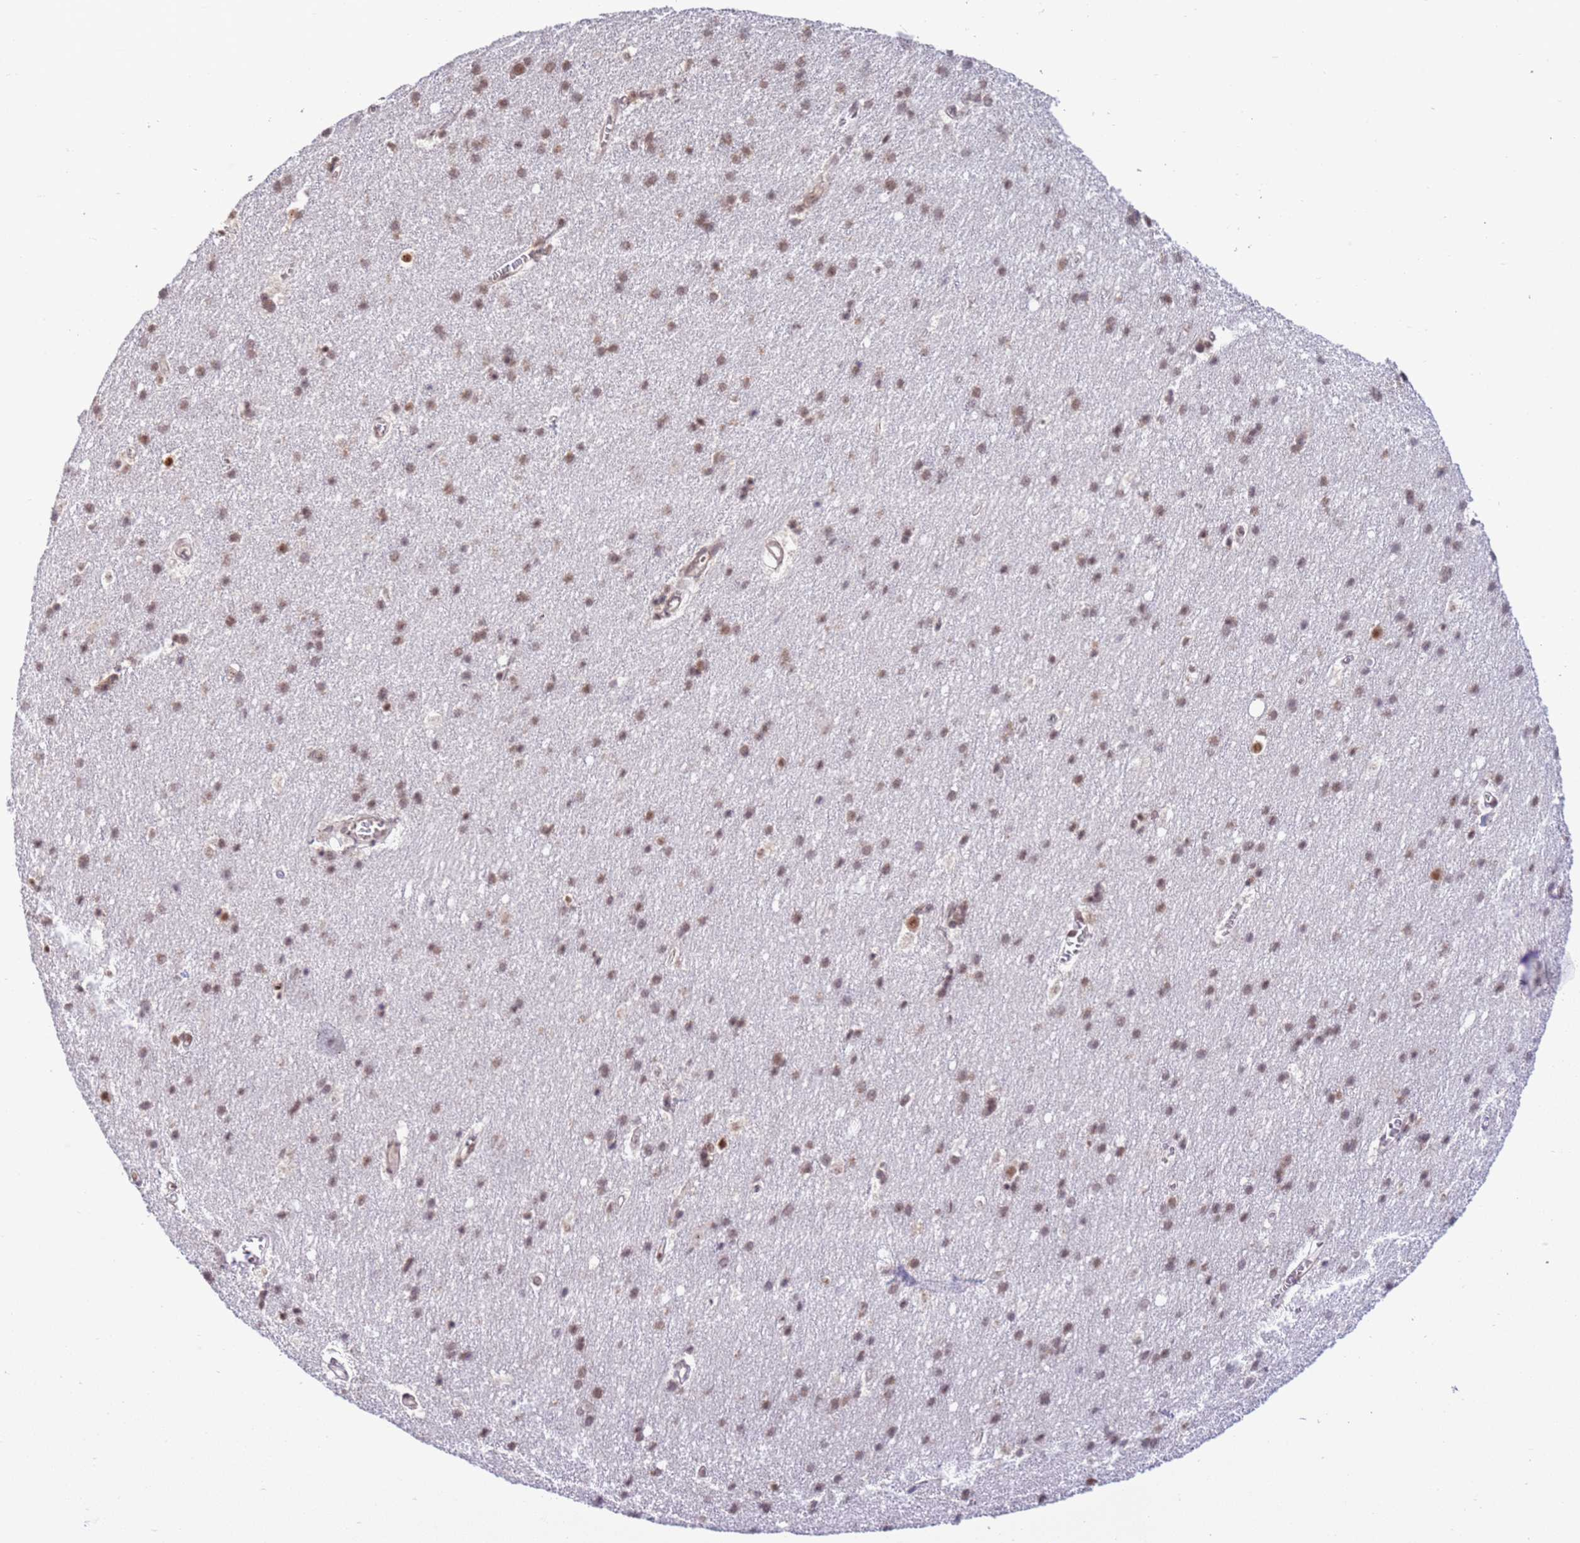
{"staining": {"intensity": "weak", "quantity": ">75%", "location": "cytoplasmic/membranous,nuclear"}, "tissue": "cerebral cortex", "cell_type": "Endothelial cells", "image_type": "normal", "snomed": [{"axis": "morphology", "description": "Normal tissue, NOS"}, {"axis": "topography", "description": "Cerebral cortex"}], "caption": "Protein expression by immunohistochemistry displays weak cytoplasmic/membranous,nuclear expression in approximately >75% of endothelial cells in unremarkable cerebral cortex. The protein of interest is shown in brown color, while the nuclei are stained blue.", "gene": "PRPF6", "patient": {"sex": "male", "age": 54}}